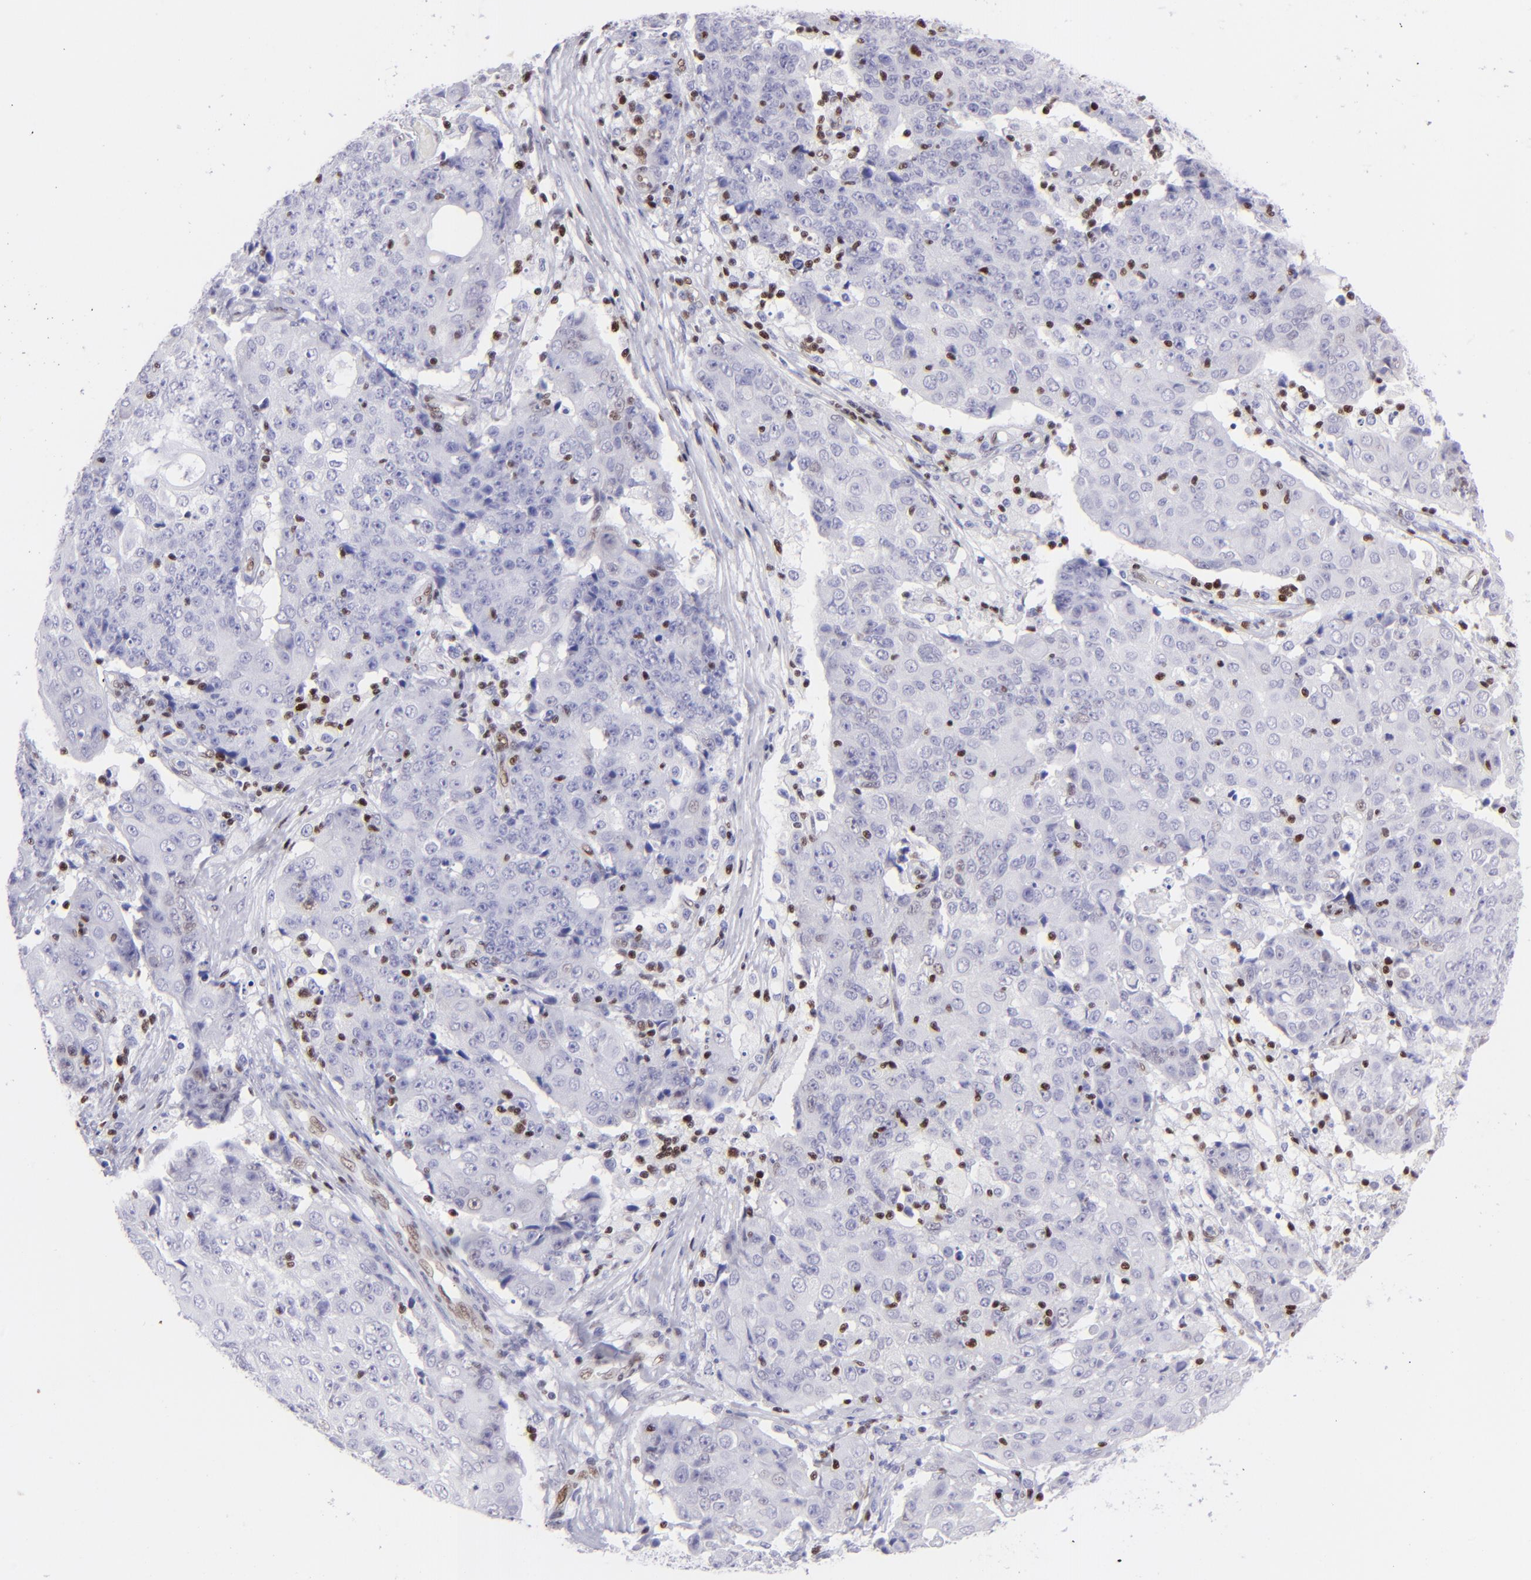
{"staining": {"intensity": "negative", "quantity": "none", "location": "none"}, "tissue": "ovarian cancer", "cell_type": "Tumor cells", "image_type": "cancer", "snomed": [{"axis": "morphology", "description": "Carcinoma, endometroid"}, {"axis": "topography", "description": "Ovary"}], "caption": "This is an IHC micrograph of human ovarian endometroid carcinoma. There is no staining in tumor cells.", "gene": "ETS1", "patient": {"sex": "female", "age": 42}}